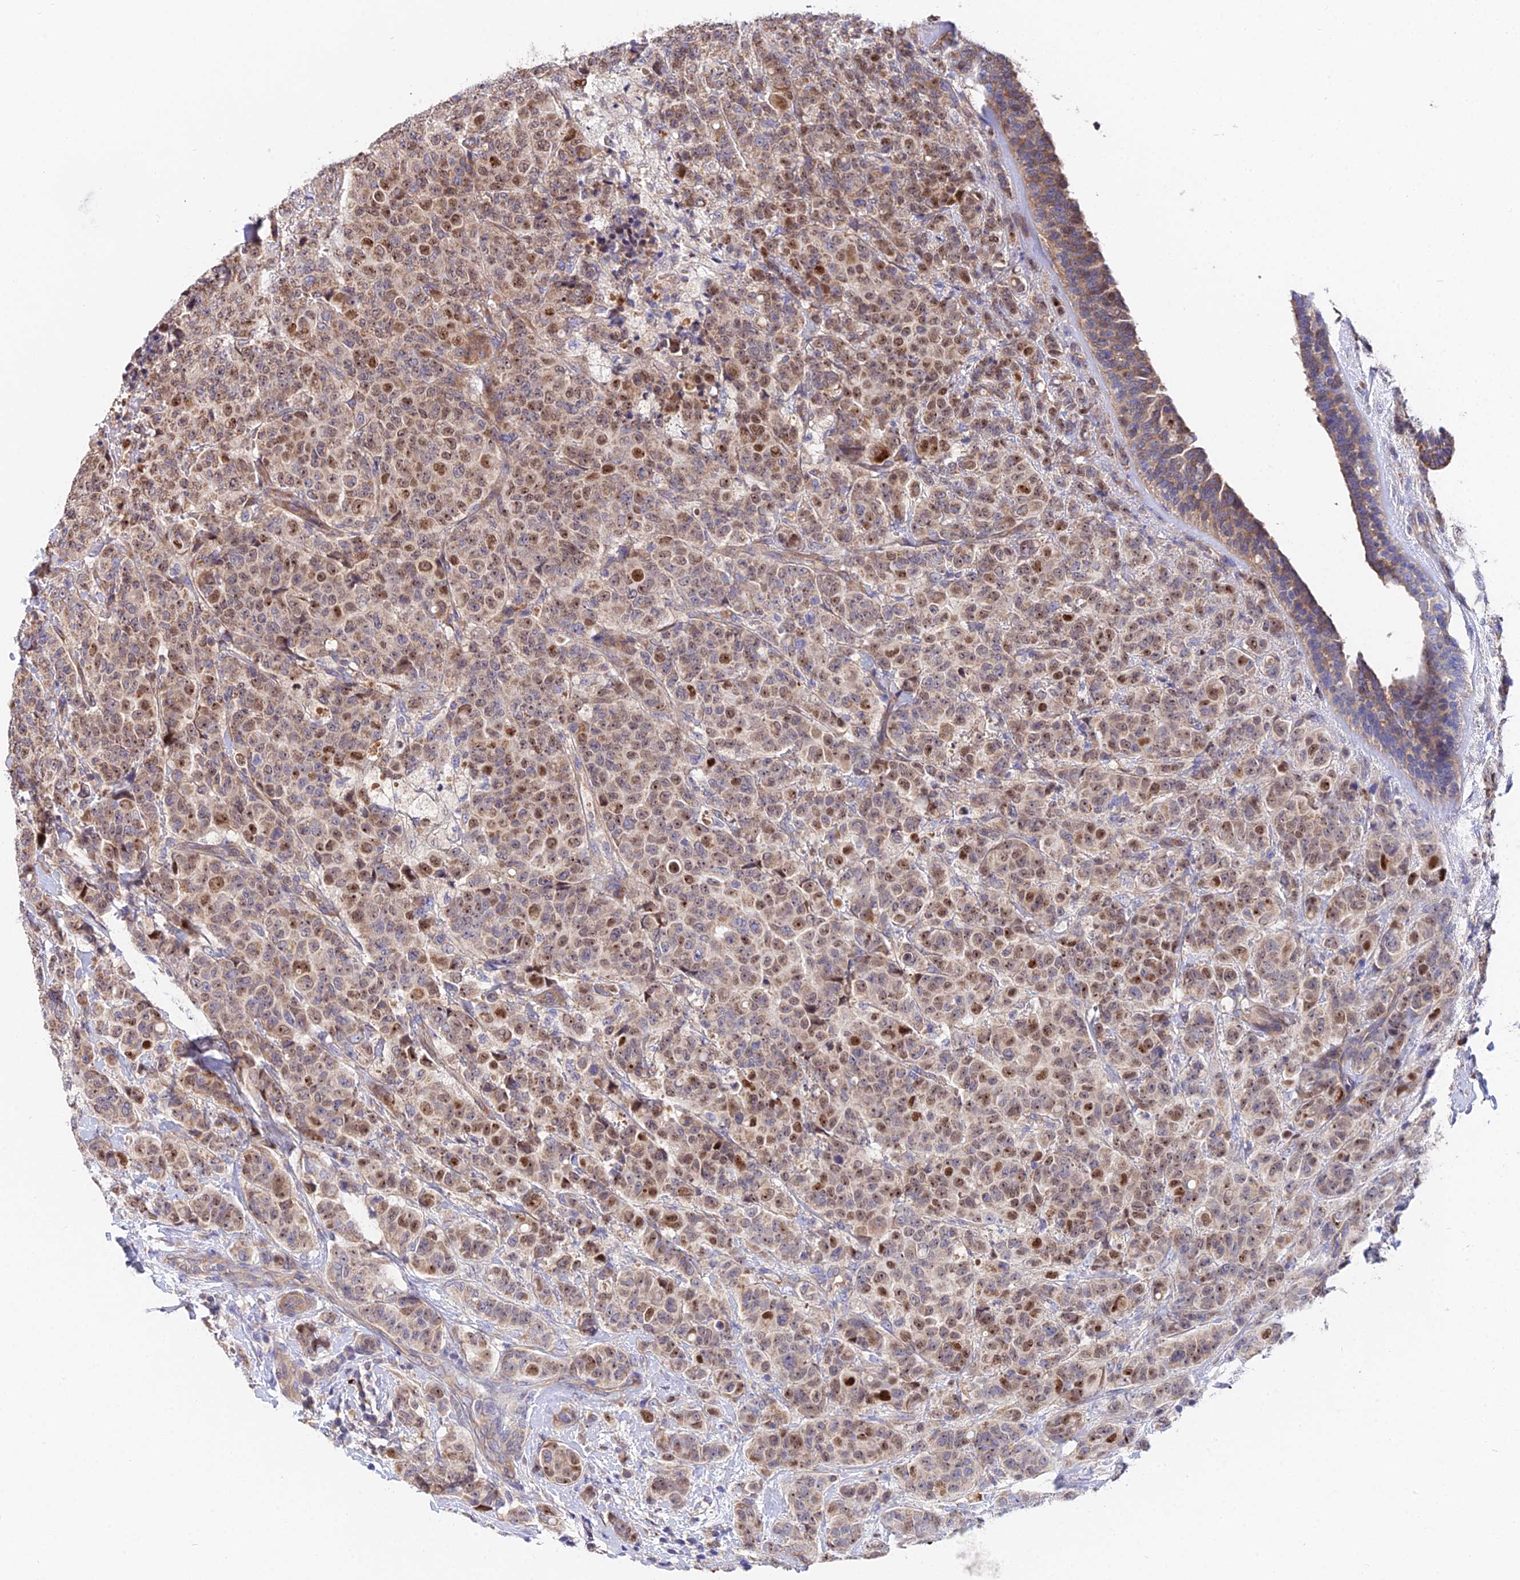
{"staining": {"intensity": "moderate", "quantity": "25%-75%", "location": "nuclear"}, "tissue": "breast cancer", "cell_type": "Tumor cells", "image_type": "cancer", "snomed": [{"axis": "morphology", "description": "Duct carcinoma"}, {"axis": "topography", "description": "Breast"}], "caption": "IHC (DAB) staining of human breast cancer (intraductal carcinoma) exhibits moderate nuclear protein staining in approximately 25%-75% of tumor cells.", "gene": "CDC37L1", "patient": {"sex": "female", "age": 40}}